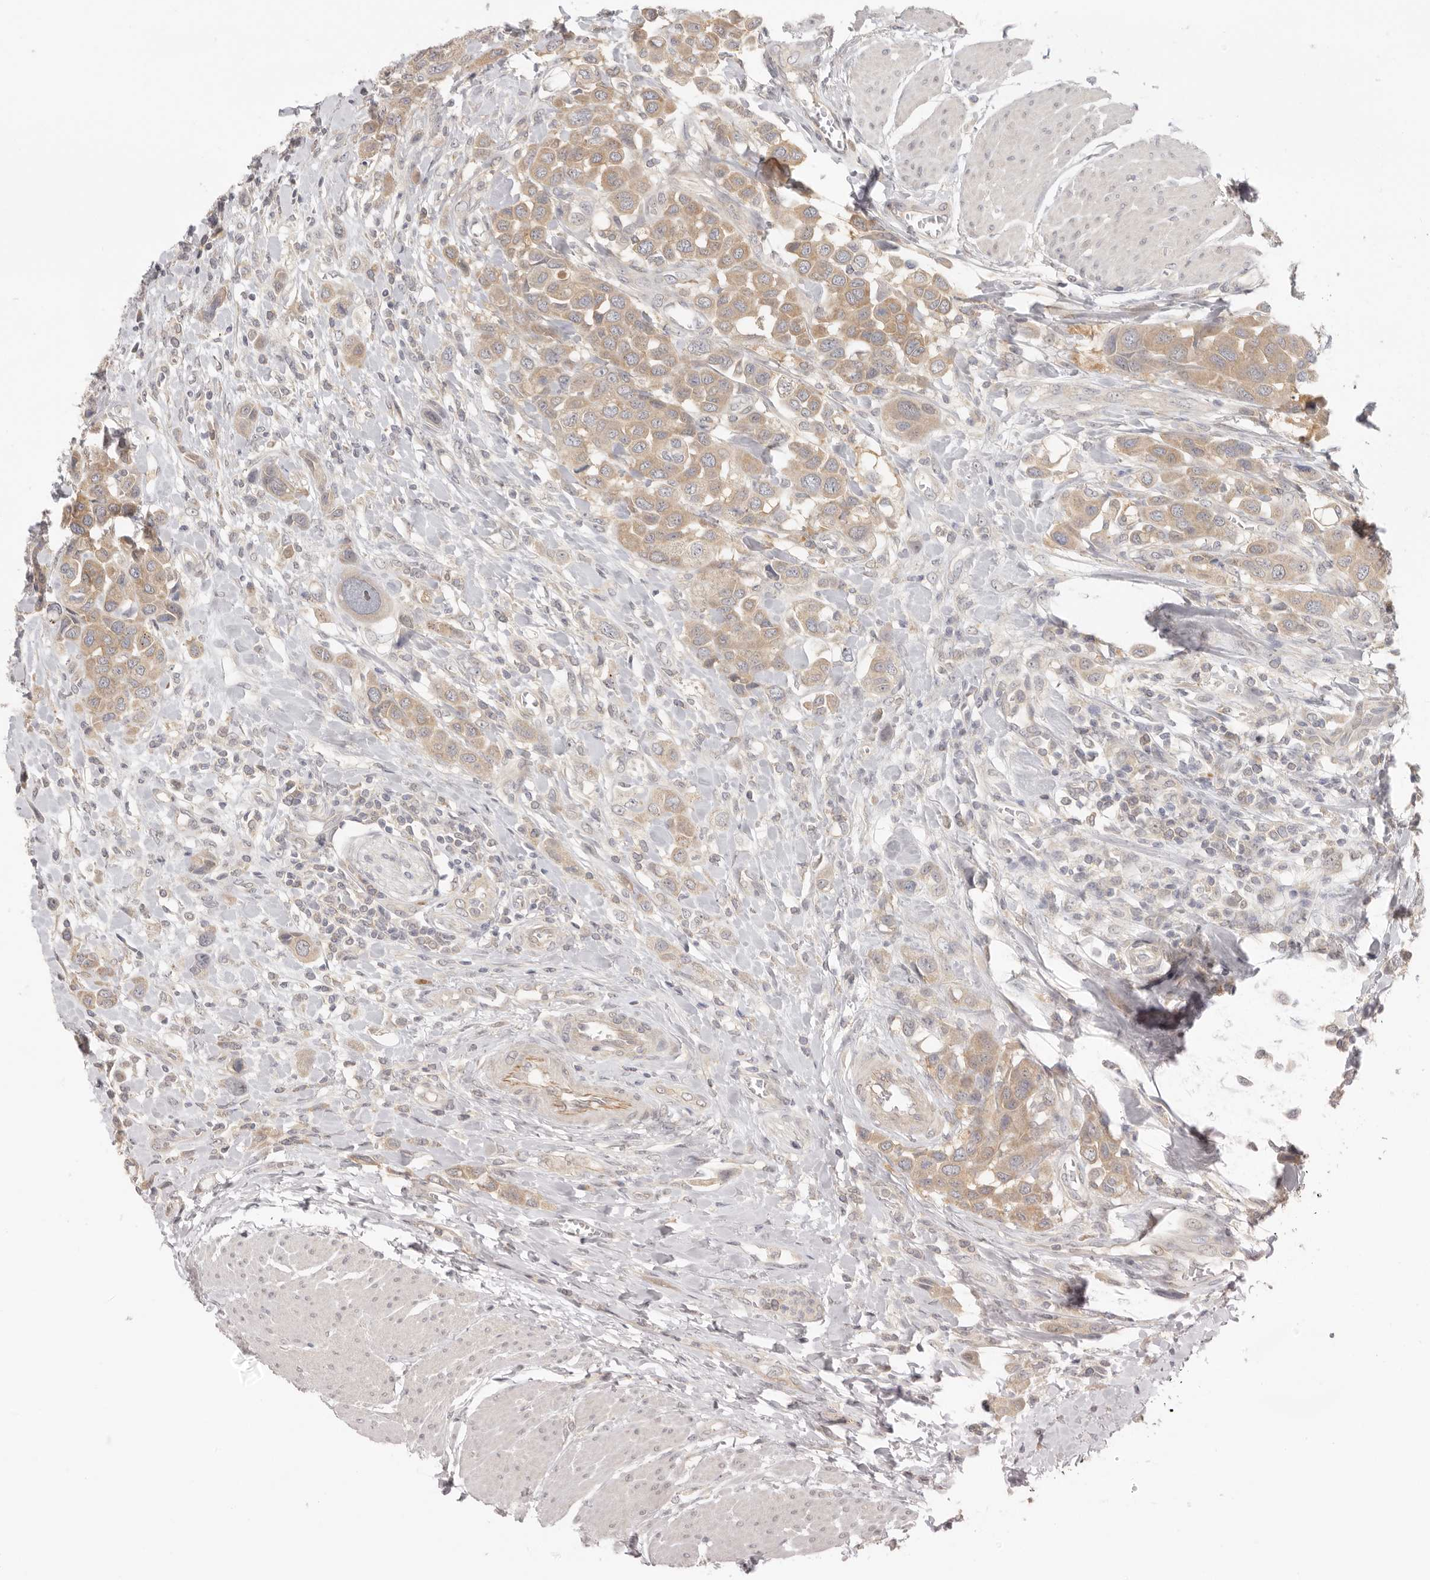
{"staining": {"intensity": "weak", "quantity": ">75%", "location": "cytoplasmic/membranous"}, "tissue": "urothelial cancer", "cell_type": "Tumor cells", "image_type": "cancer", "snomed": [{"axis": "morphology", "description": "Urothelial carcinoma, High grade"}, {"axis": "topography", "description": "Urinary bladder"}], "caption": "Tumor cells demonstrate low levels of weak cytoplasmic/membranous staining in approximately >75% of cells in urothelial carcinoma (high-grade). (Stains: DAB (3,3'-diaminobenzidine) in brown, nuclei in blue, Microscopy: brightfield microscopy at high magnification).", "gene": "AHDC1", "patient": {"sex": "male", "age": 50}}